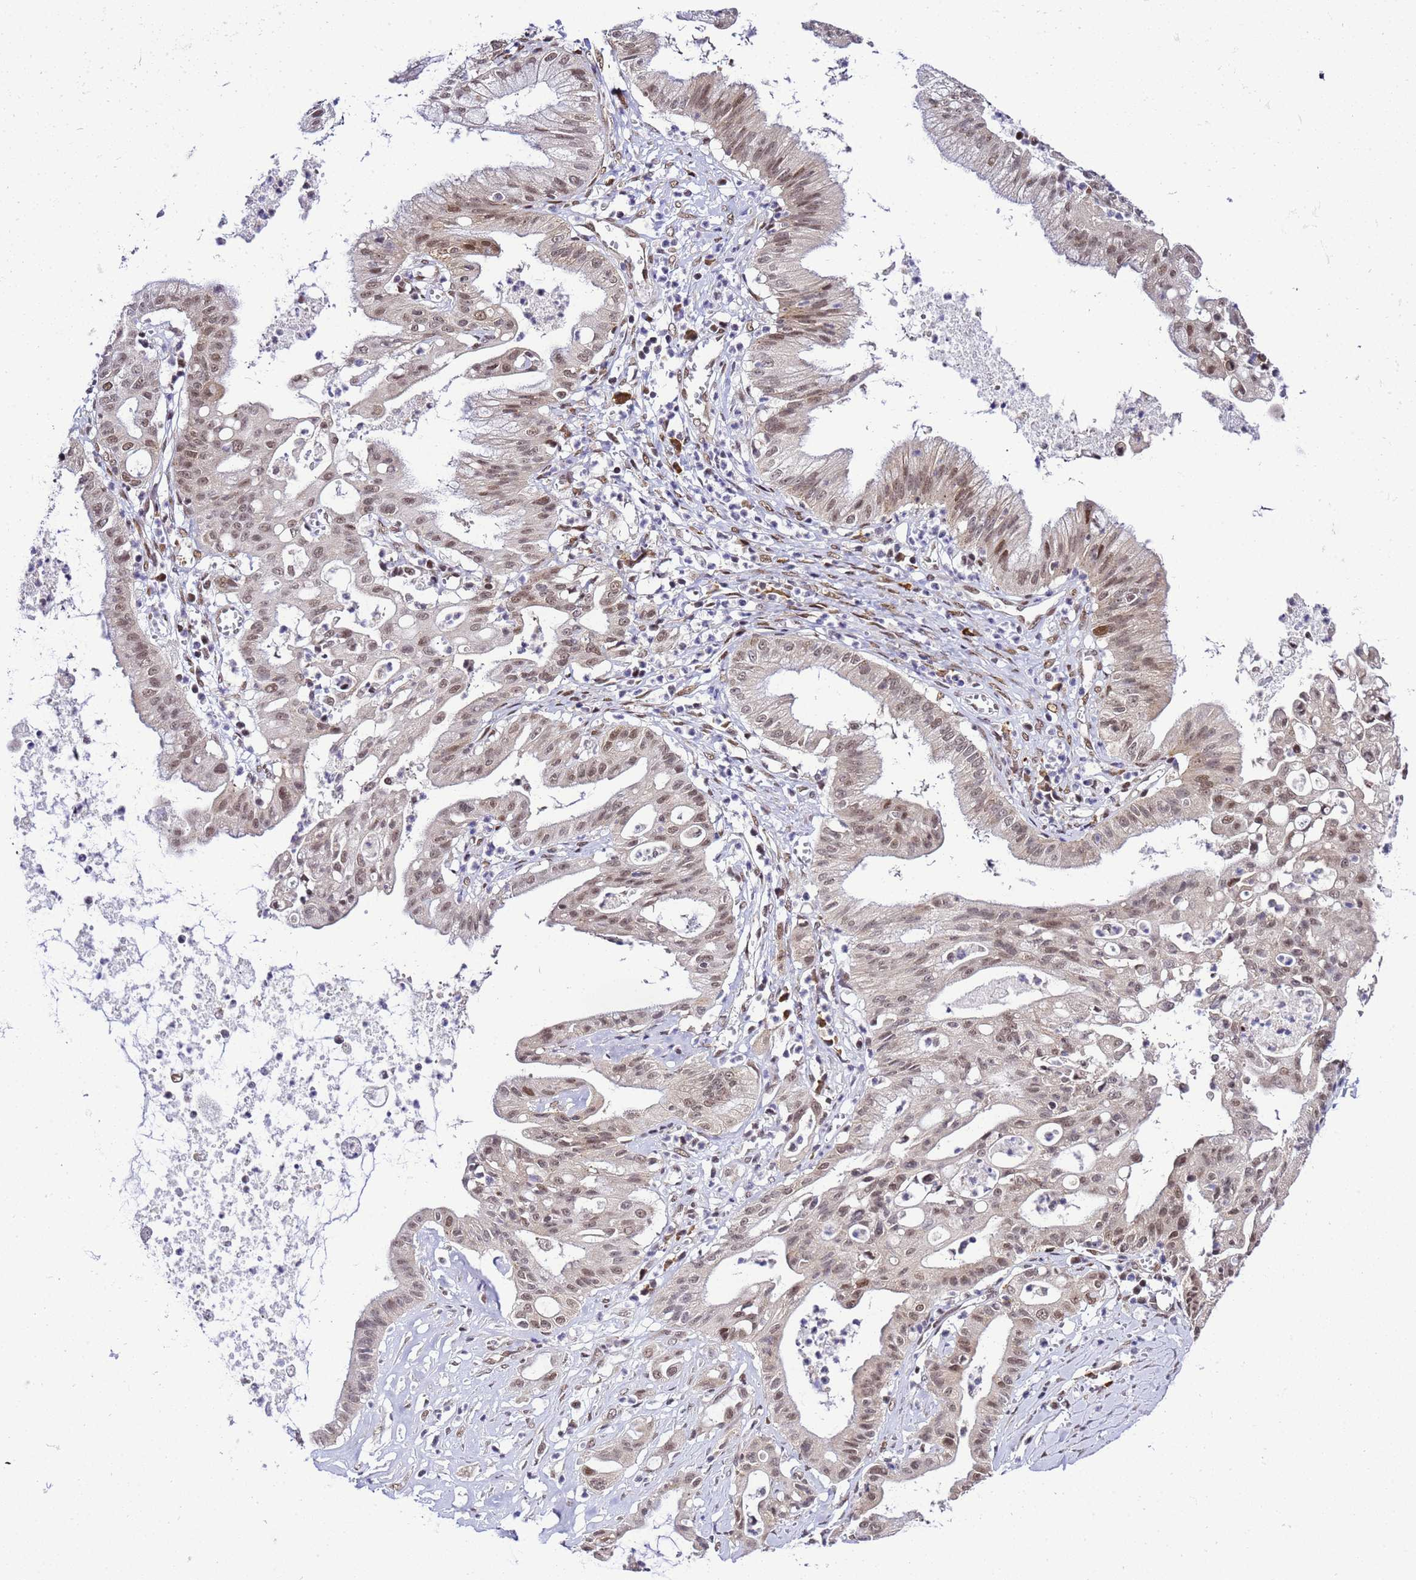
{"staining": {"intensity": "weak", "quantity": ">75%", "location": "nuclear"}, "tissue": "ovarian cancer", "cell_type": "Tumor cells", "image_type": "cancer", "snomed": [{"axis": "morphology", "description": "Cystadenocarcinoma, mucinous, NOS"}, {"axis": "topography", "description": "Ovary"}], "caption": "Ovarian cancer (mucinous cystadenocarcinoma) stained with DAB (3,3'-diaminobenzidine) IHC demonstrates low levels of weak nuclear expression in approximately >75% of tumor cells.", "gene": "SMN1", "patient": {"sex": "female", "age": 70}}